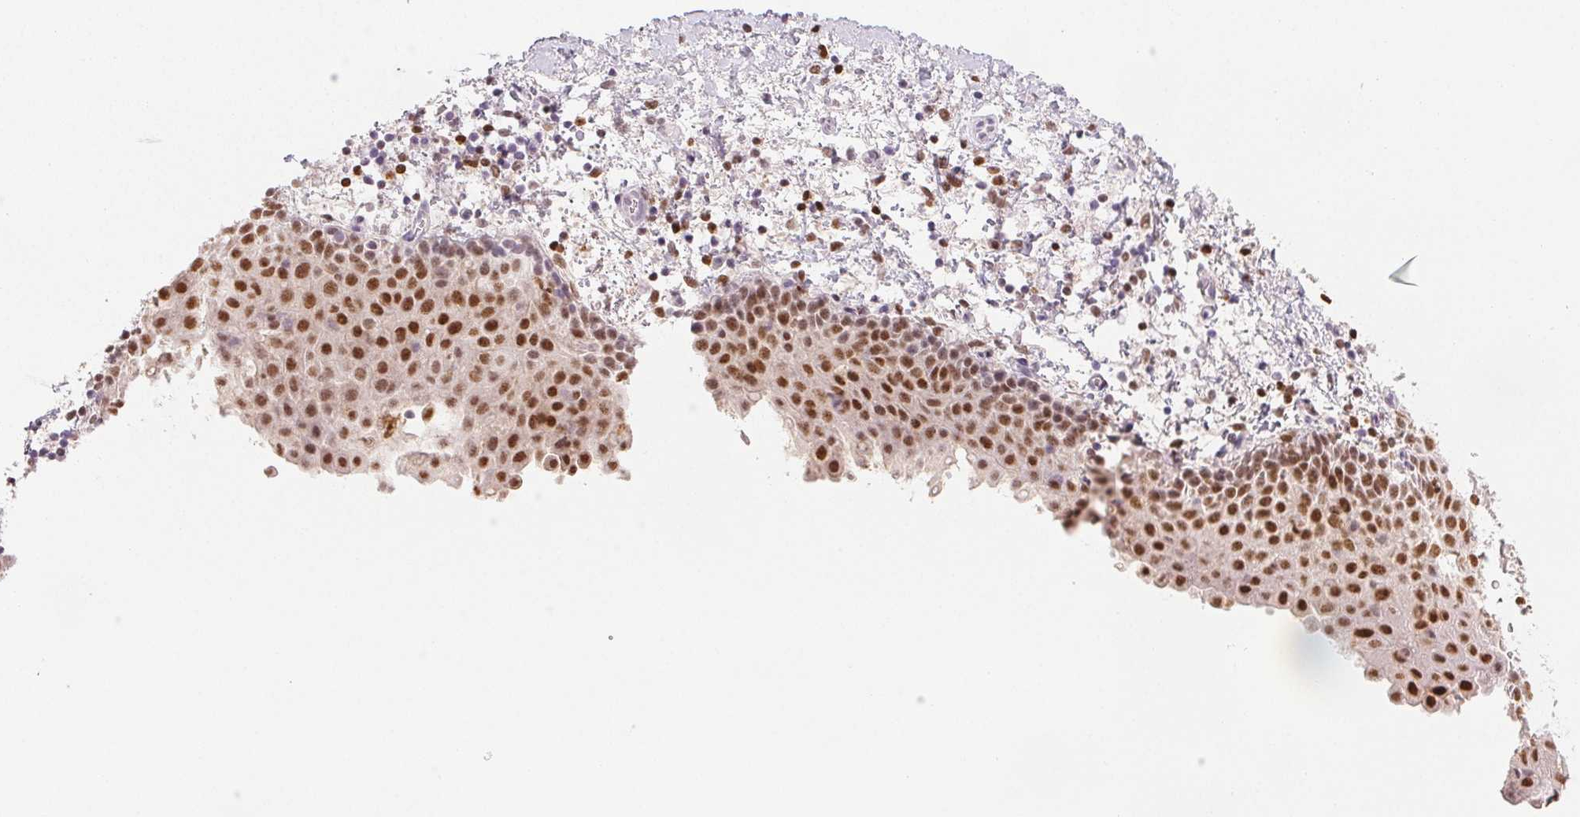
{"staining": {"intensity": "moderate", "quantity": ">75%", "location": "nuclear"}, "tissue": "vagina", "cell_type": "Squamous epithelial cells", "image_type": "normal", "snomed": [{"axis": "morphology", "description": "Normal tissue, NOS"}, {"axis": "topography", "description": "Vagina"}], "caption": "This is a photomicrograph of immunohistochemistry staining of unremarkable vagina, which shows moderate positivity in the nuclear of squamous epithelial cells.", "gene": "RUNX2", "patient": {"sex": "female", "age": 61}}